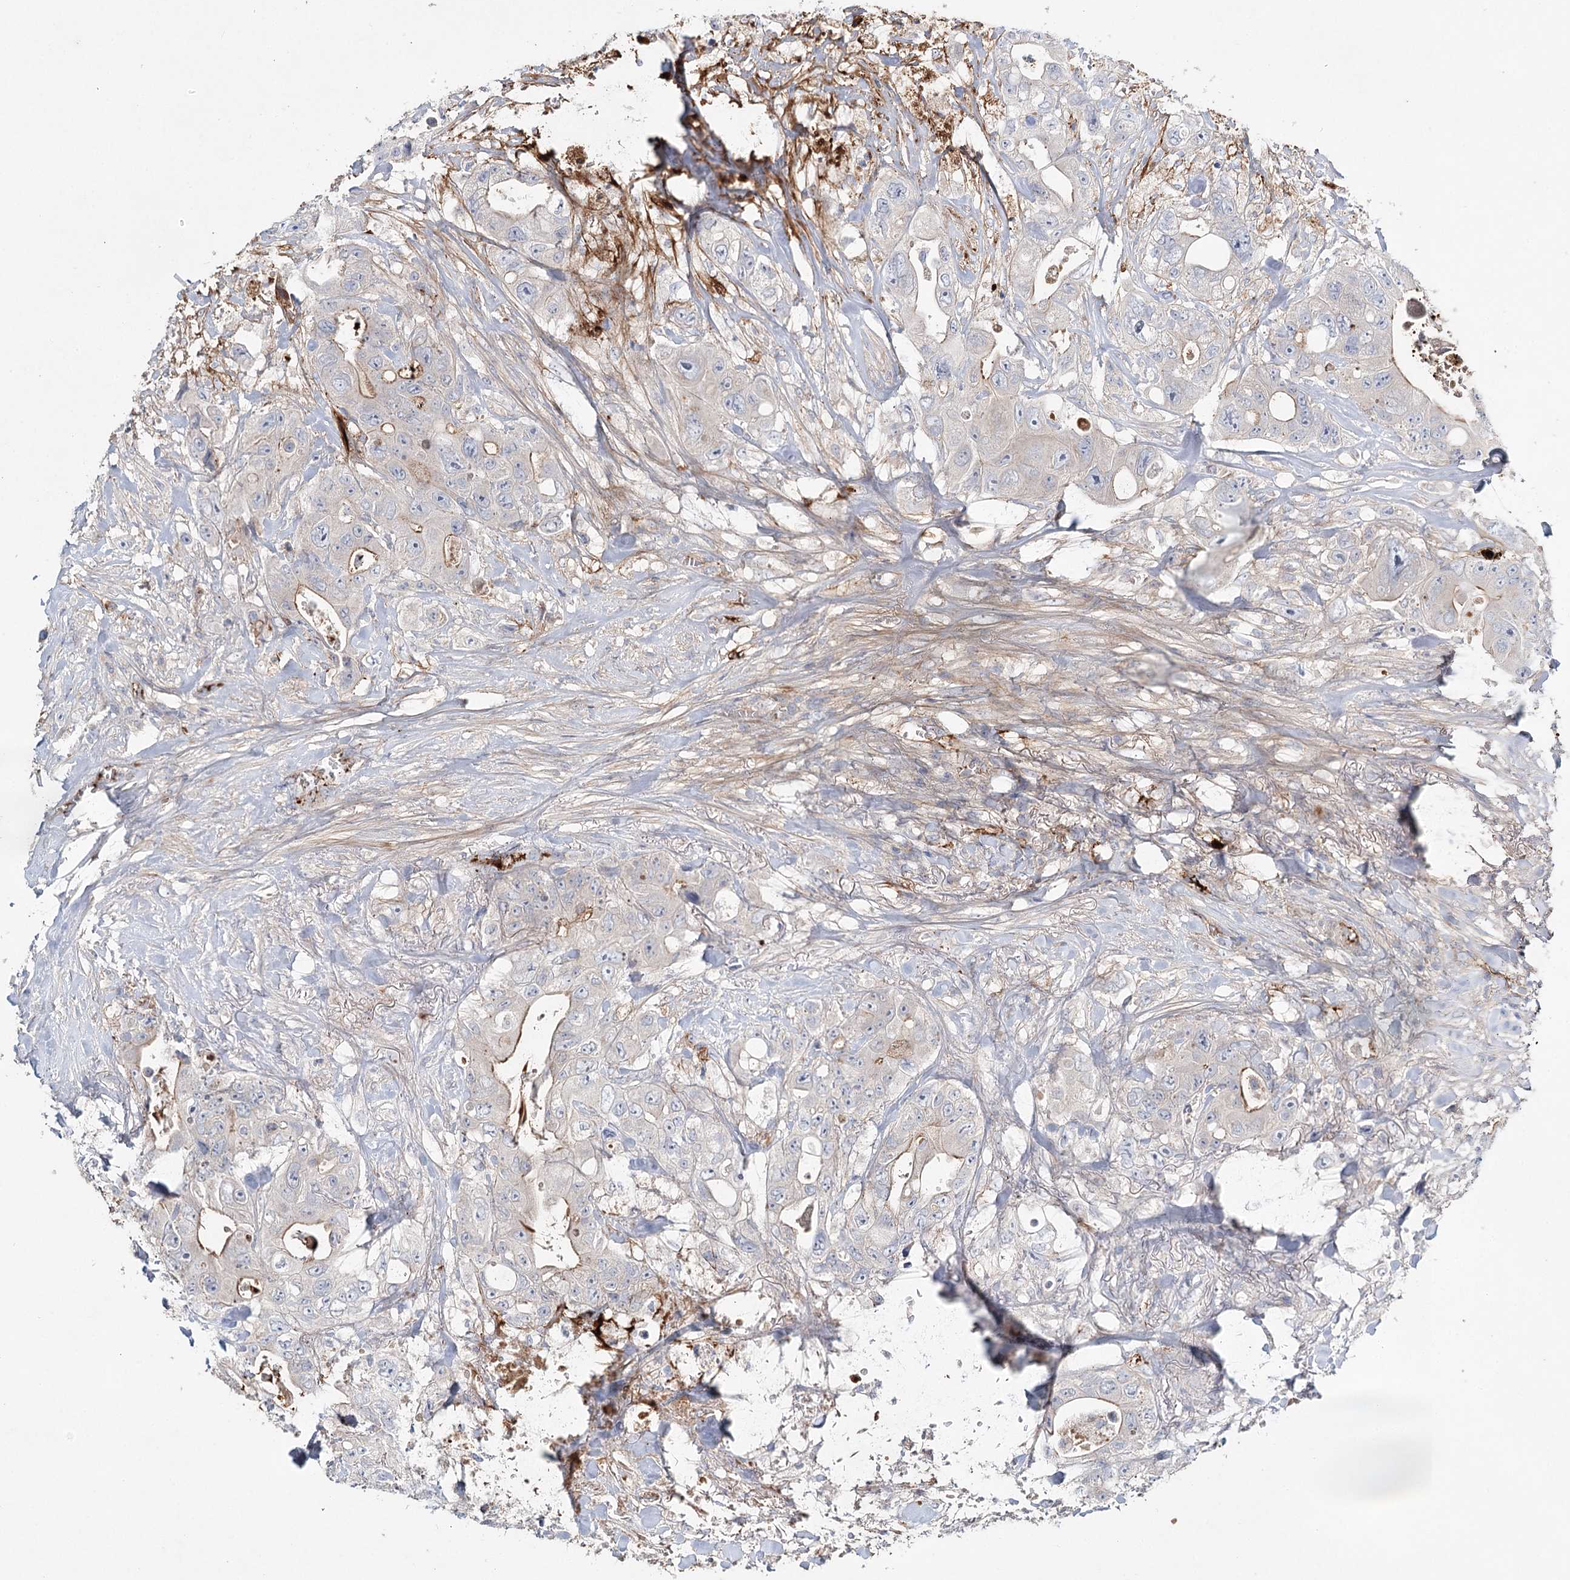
{"staining": {"intensity": "moderate", "quantity": "<25%", "location": "cytoplasmic/membranous"}, "tissue": "colorectal cancer", "cell_type": "Tumor cells", "image_type": "cancer", "snomed": [{"axis": "morphology", "description": "Adenocarcinoma, NOS"}, {"axis": "topography", "description": "Colon"}], "caption": "DAB (3,3'-diaminobenzidine) immunohistochemical staining of colorectal adenocarcinoma demonstrates moderate cytoplasmic/membranous protein positivity in about <25% of tumor cells.", "gene": "ALKBH8", "patient": {"sex": "female", "age": 46}}